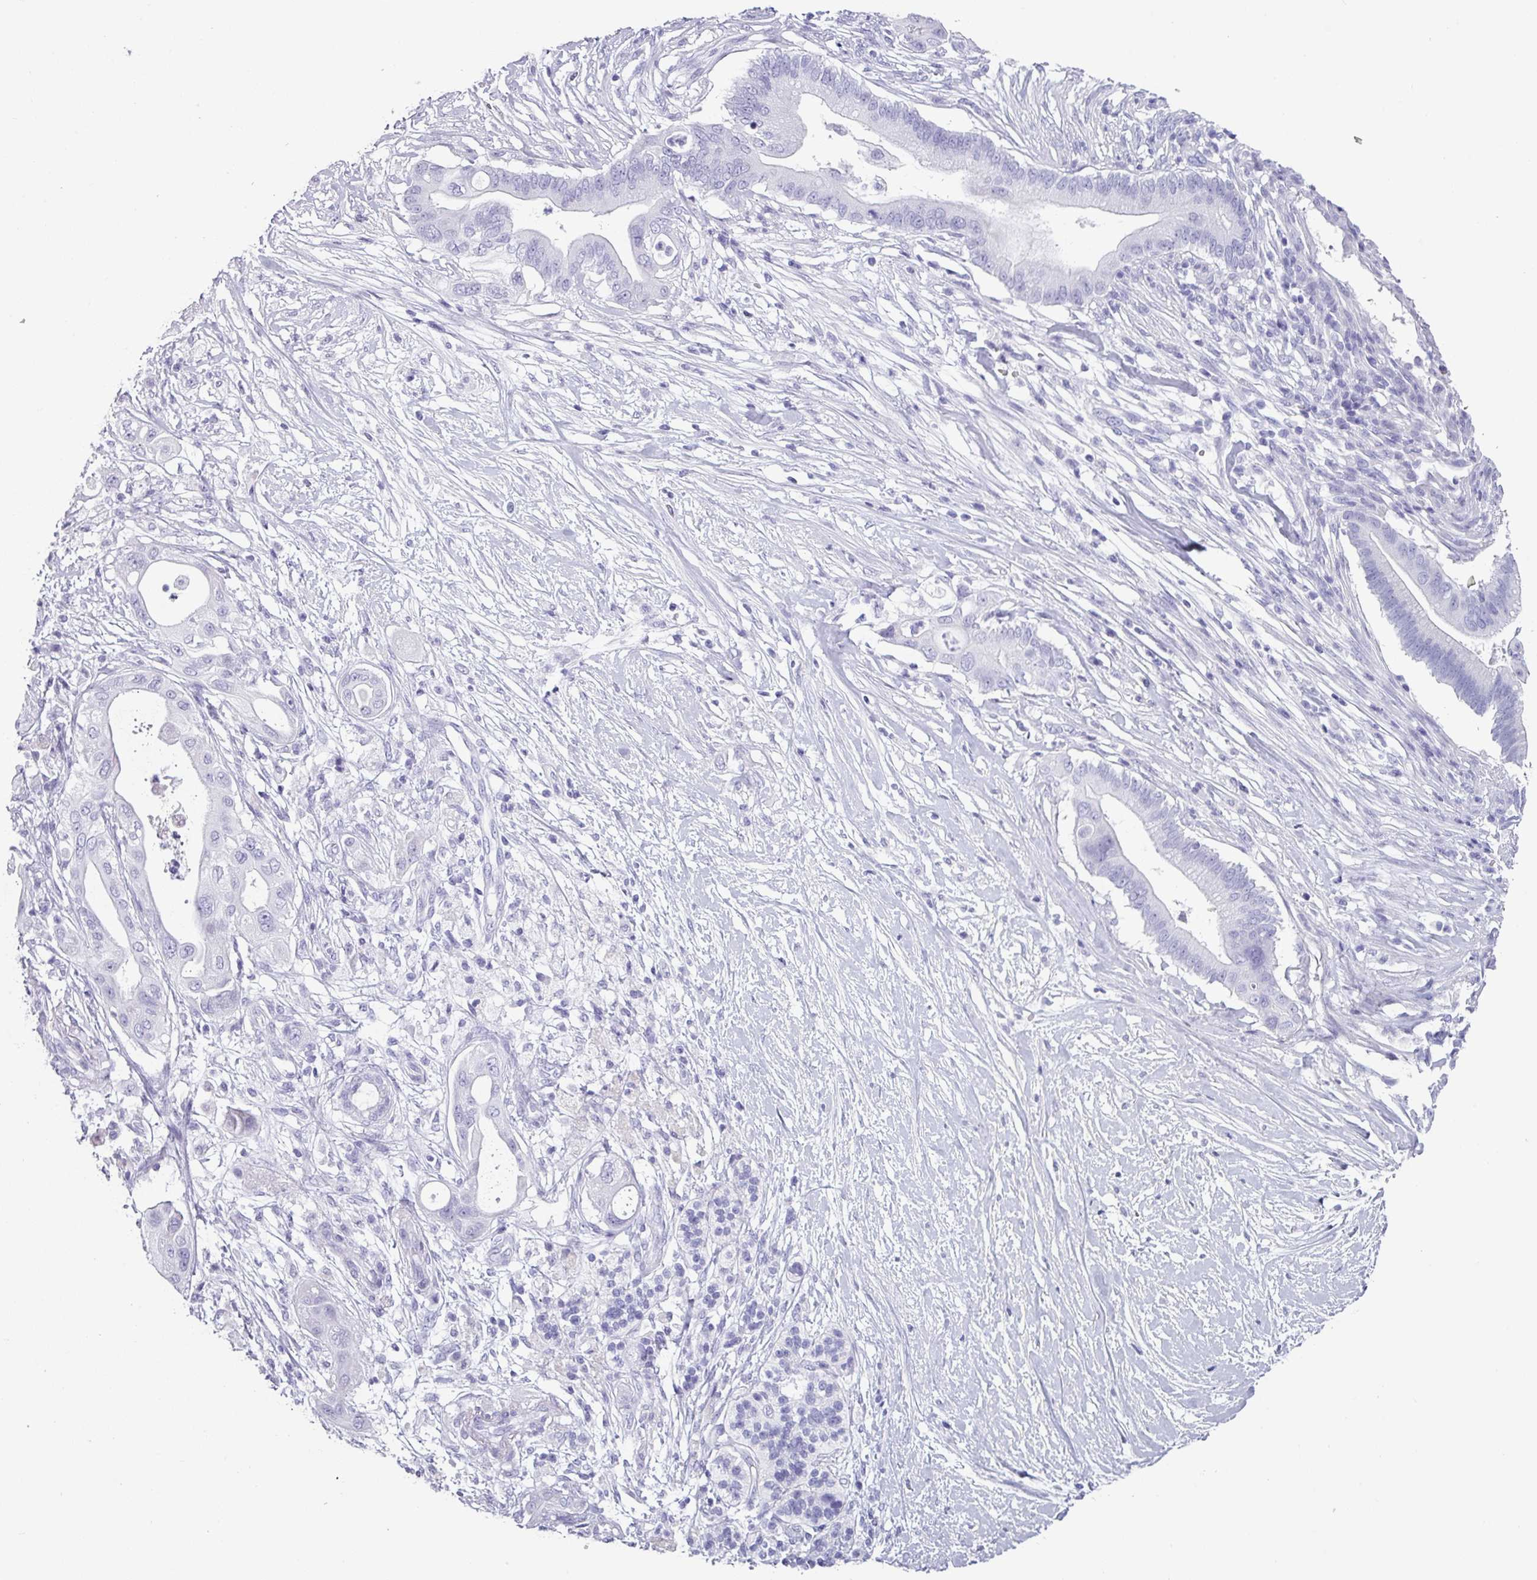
{"staining": {"intensity": "negative", "quantity": "none", "location": "none"}, "tissue": "pancreatic cancer", "cell_type": "Tumor cells", "image_type": "cancer", "snomed": [{"axis": "morphology", "description": "Adenocarcinoma, NOS"}, {"axis": "topography", "description": "Pancreas"}], "caption": "High magnification brightfield microscopy of pancreatic adenocarcinoma stained with DAB (3,3'-diaminobenzidine) (brown) and counterstained with hematoxylin (blue): tumor cells show no significant expression.", "gene": "CRYBB2", "patient": {"sex": "male", "age": 68}}